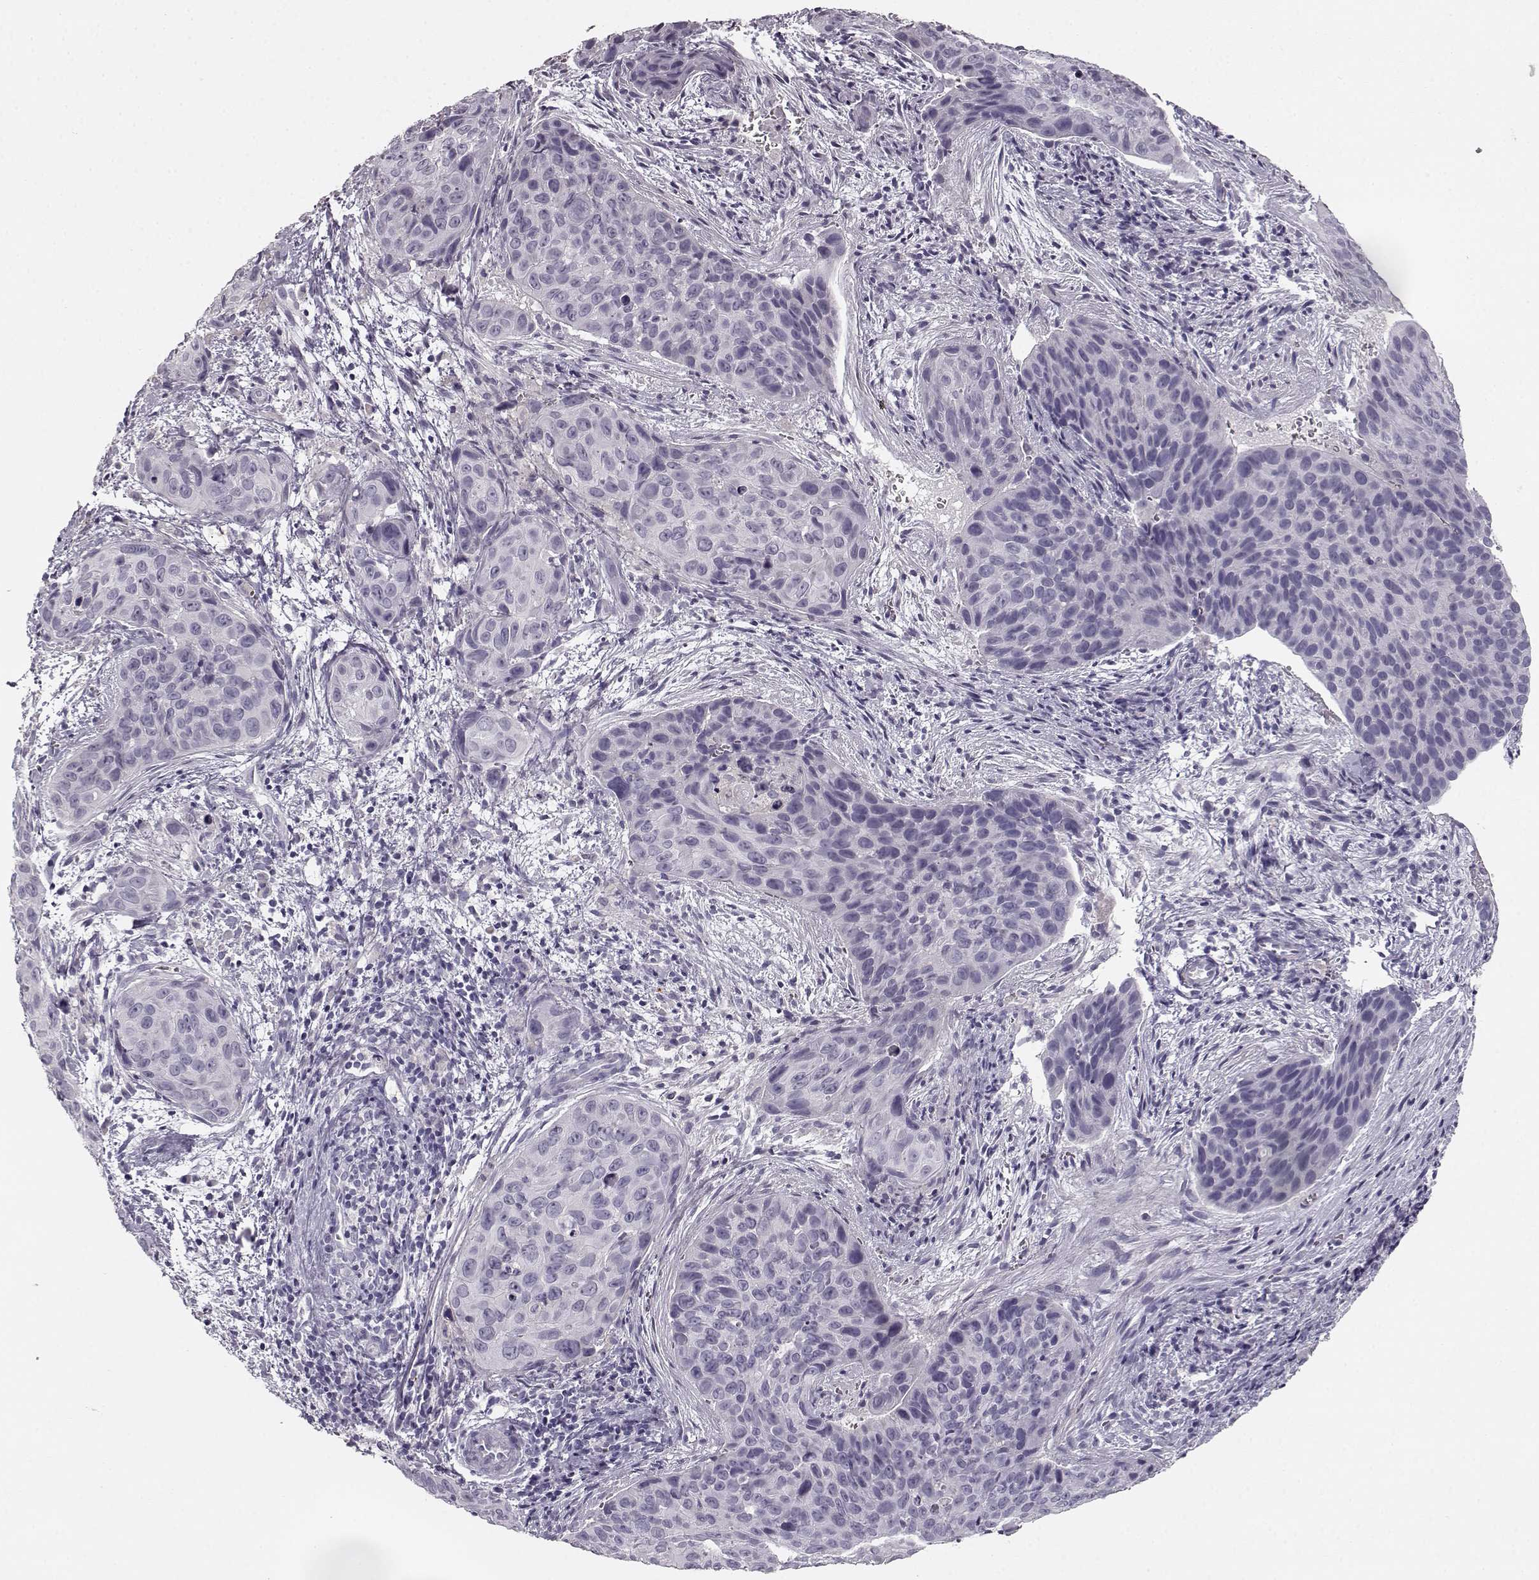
{"staining": {"intensity": "negative", "quantity": "none", "location": "none"}, "tissue": "cervical cancer", "cell_type": "Tumor cells", "image_type": "cancer", "snomed": [{"axis": "morphology", "description": "Squamous cell carcinoma, NOS"}, {"axis": "topography", "description": "Cervix"}], "caption": "This is an IHC photomicrograph of cervical cancer. There is no expression in tumor cells.", "gene": "KIAA0319", "patient": {"sex": "female", "age": 35}}